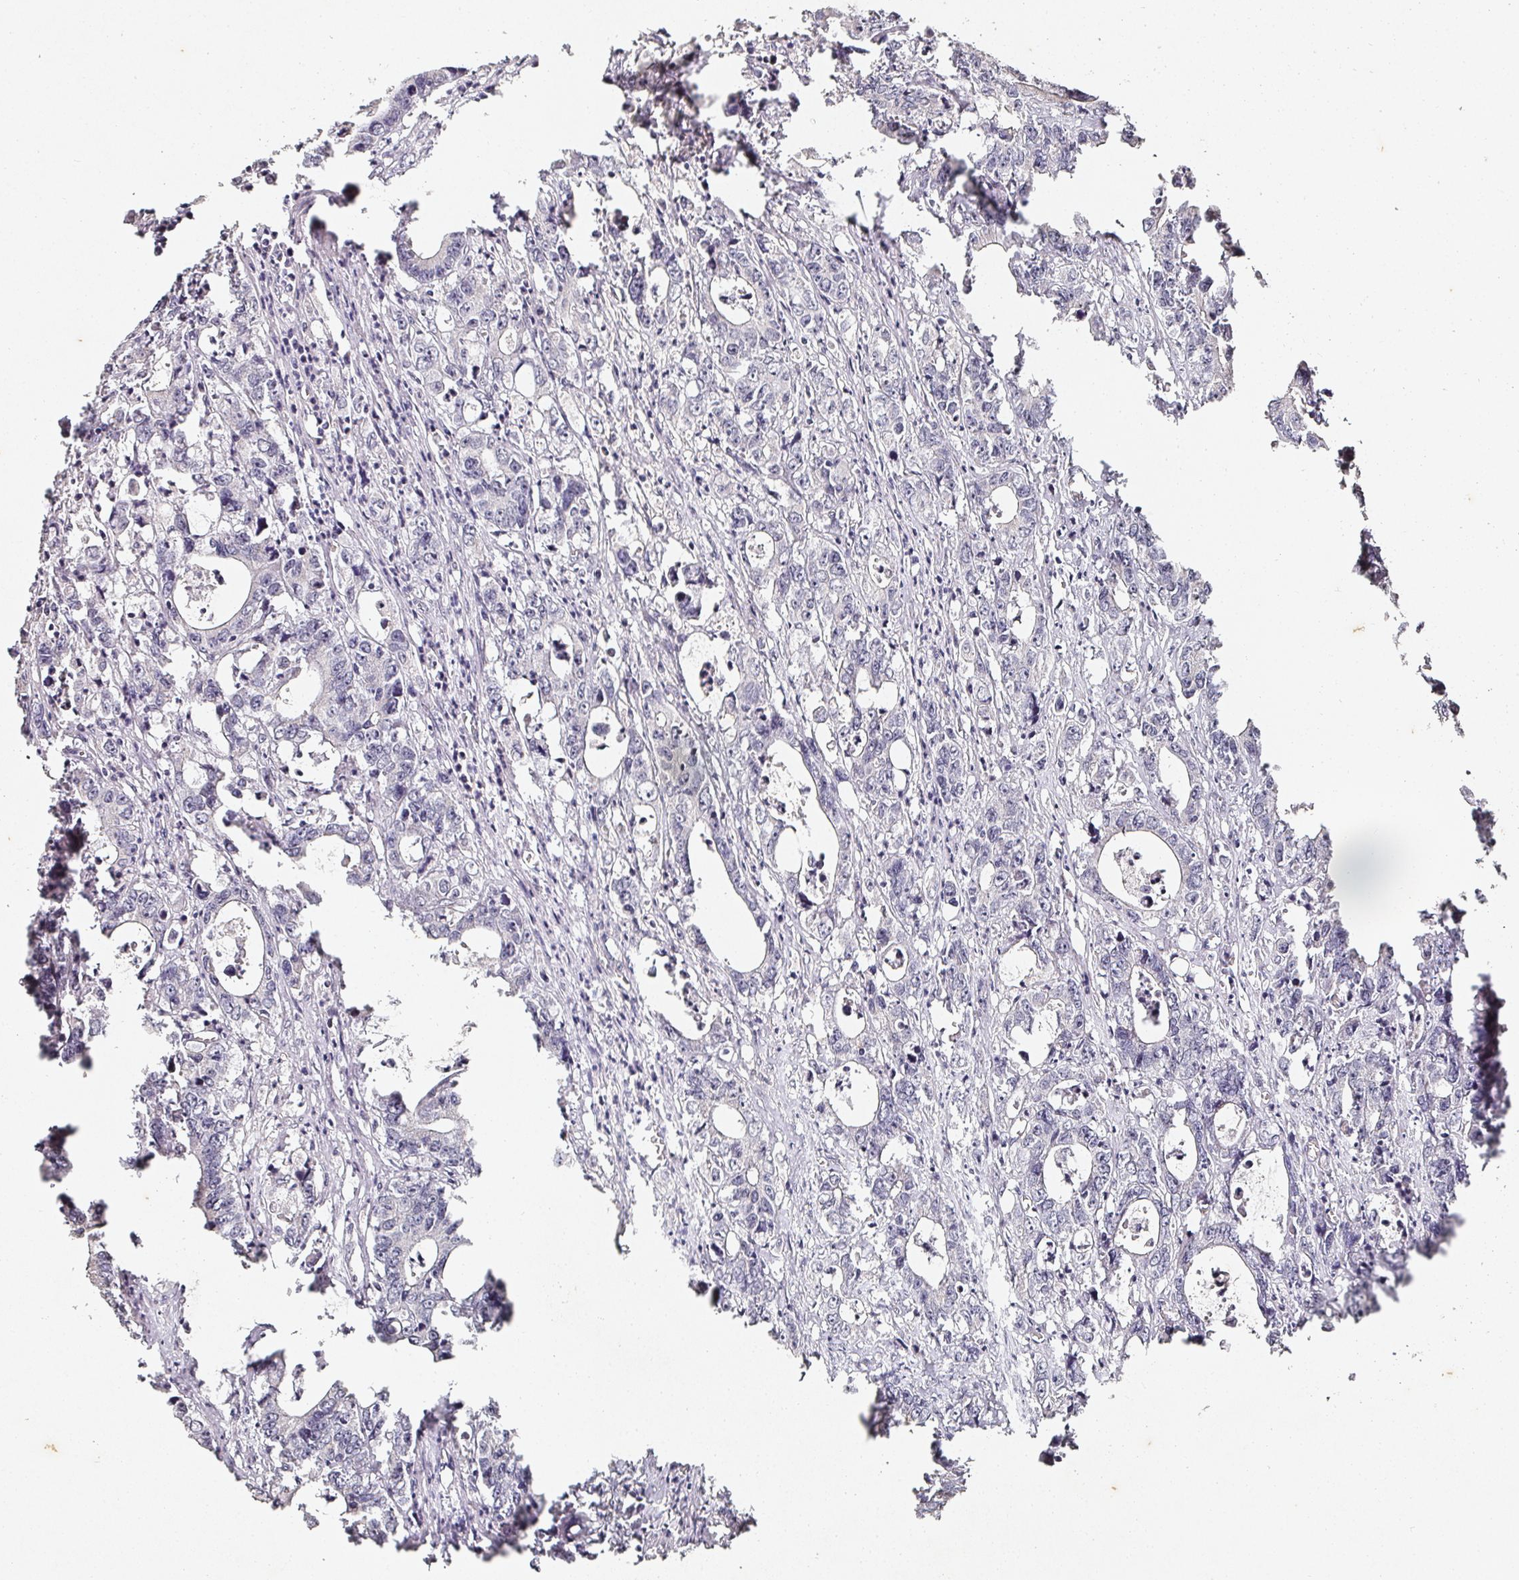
{"staining": {"intensity": "negative", "quantity": "none", "location": "none"}, "tissue": "colorectal cancer", "cell_type": "Tumor cells", "image_type": "cancer", "snomed": [{"axis": "morphology", "description": "Adenocarcinoma, NOS"}, {"axis": "topography", "description": "Colon"}], "caption": "High power microscopy micrograph of an immunohistochemistry micrograph of colorectal cancer, revealing no significant positivity in tumor cells.", "gene": "CAPN5", "patient": {"sex": "female", "age": 75}}